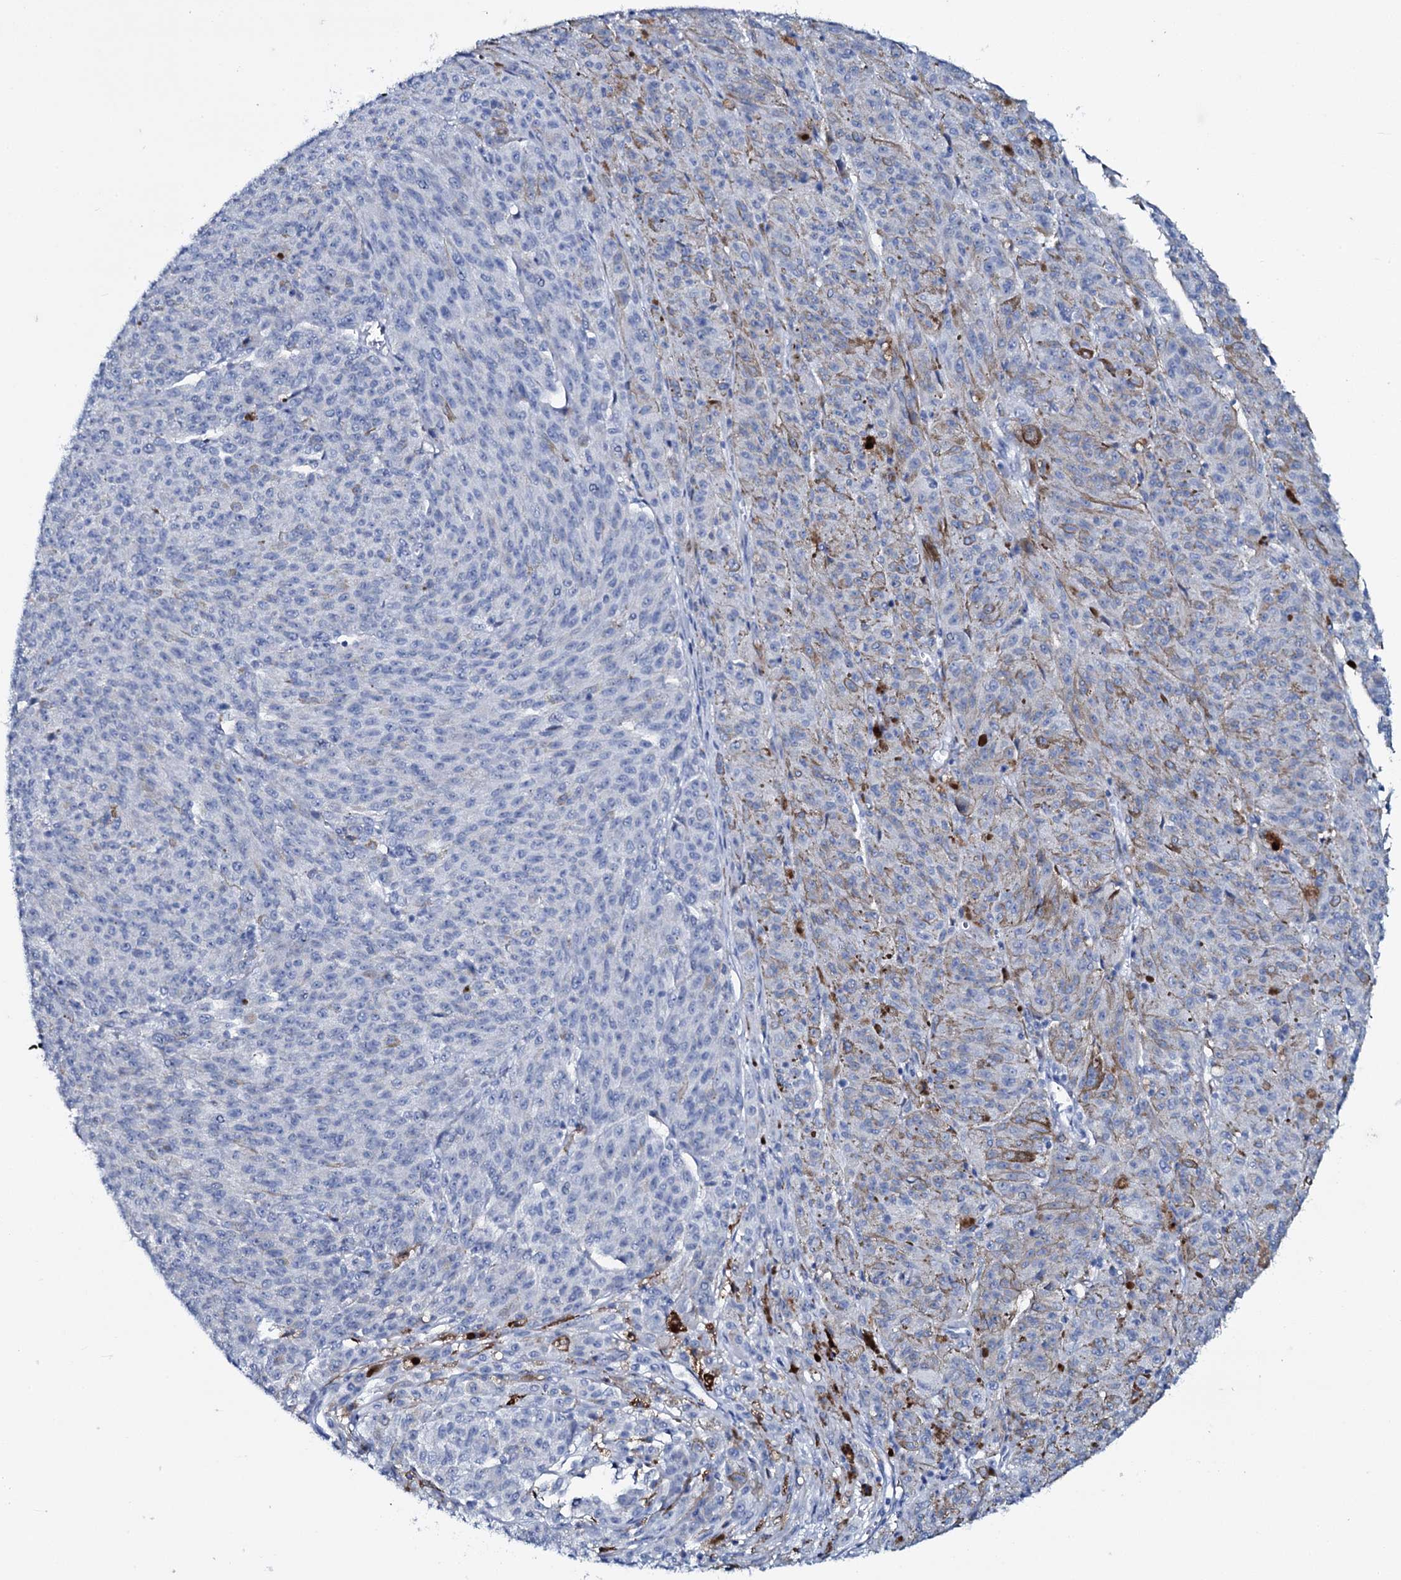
{"staining": {"intensity": "negative", "quantity": "none", "location": "none"}, "tissue": "melanoma", "cell_type": "Tumor cells", "image_type": "cancer", "snomed": [{"axis": "morphology", "description": "Malignant melanoma, NOS"}, {"axis": "topography", "description": "Skin"}], "caption": "A micrograph of human malignant melanoma is negative for staining in tumor cells.", "gene": "SLC4A7", "patient": {"sex": "female", "age": 52}}